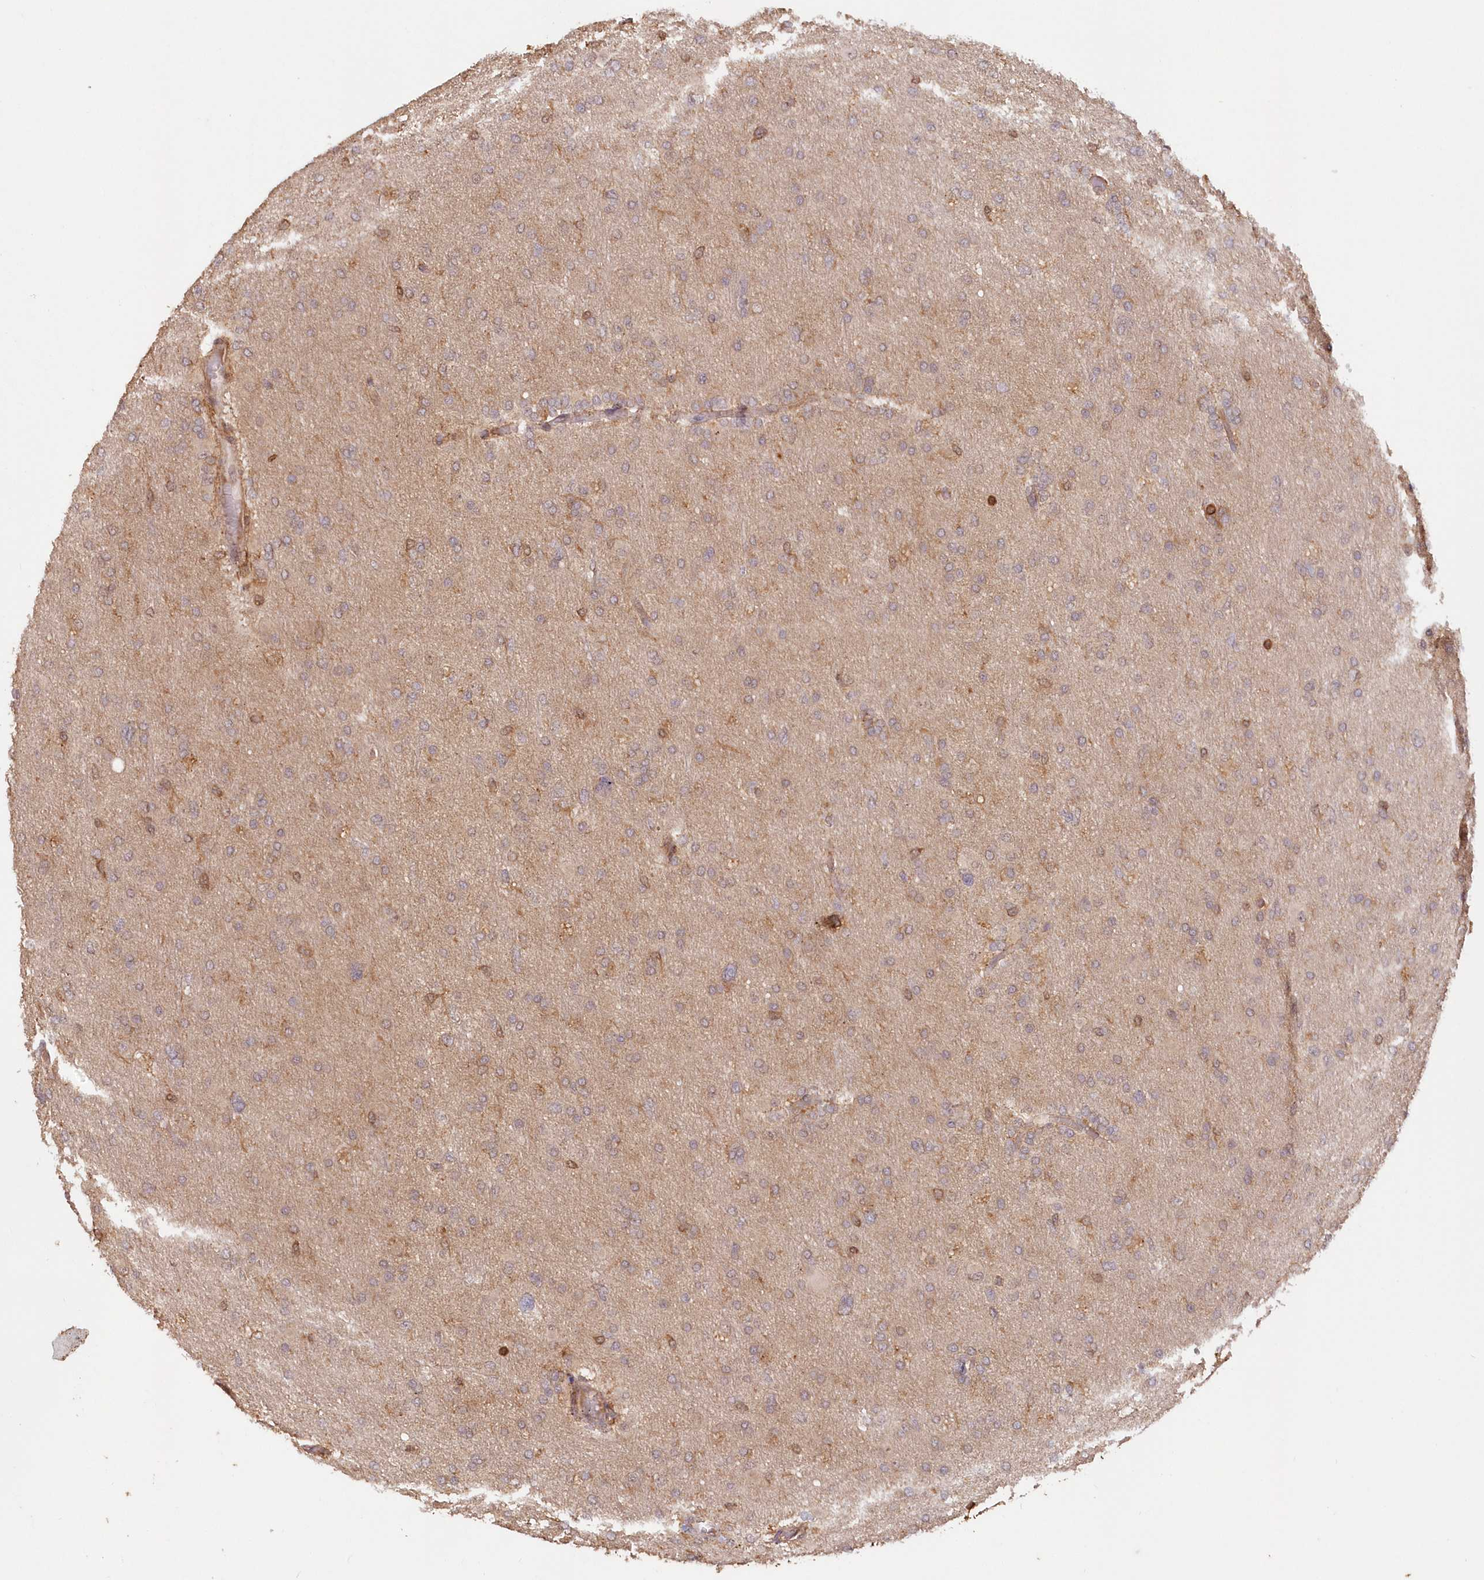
{"staining": {"intensity": "weak", "quantity": "25%-75%", "location": "cytoplasmic/membranous"}, "tissue": "glioma", "cell_type": "Tumor cells", "image_type": "cancer", "snomed": [{"axis": "morphology", "description": "Glioma, malignant, High grade"}, {"axis": "topography", "description": "Cerebral cortex"}], "caption": "Tumor cells exhibit low levels of weak cytoplasmic/membranous expression in about 25%-75% of cells in human malignant glioma (high-grade).", "gene": "SNED1", "patient": {"sex": "female", "age": 36}}